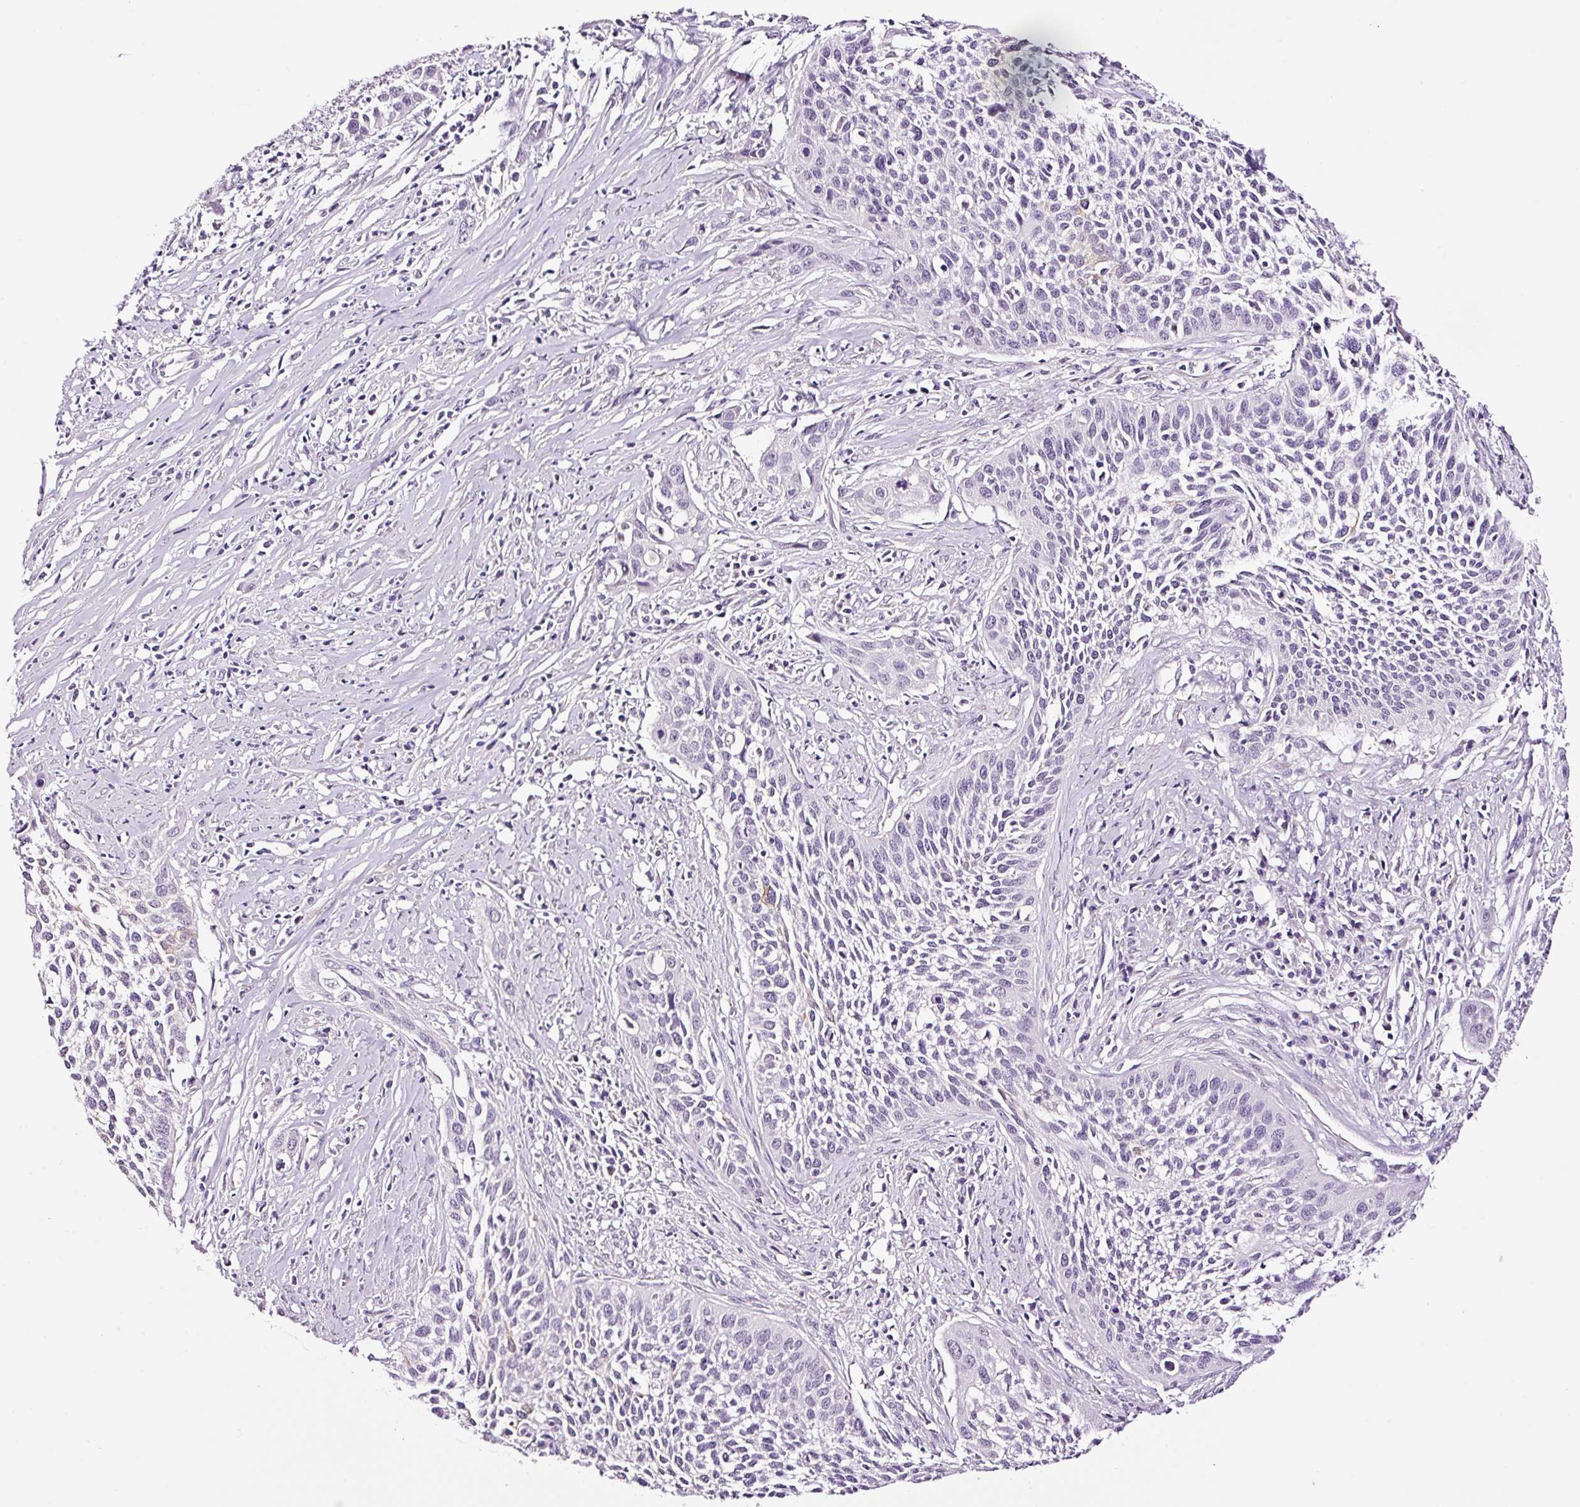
{"staining": {"intensity": "negative", "quantity": "none", "location": "none"}, "tissue": "cervical cancer", "cell_type": "Tumor cells", "image_type": "cancer", "snomed": [{"axis": "morphology", "description": "Squamous cell carcinoma, NOS"}, {"axis": "topography", "description": "Cervix"}], "caption": "DAB (3,3'-diaminobenzidine) immunohistochemical staining of cervical squamous cell carcinoma demonstrates no significant staining in tumor cells.", "gene": "RTF2", "patient": {"sex": "female", "age": 34}}